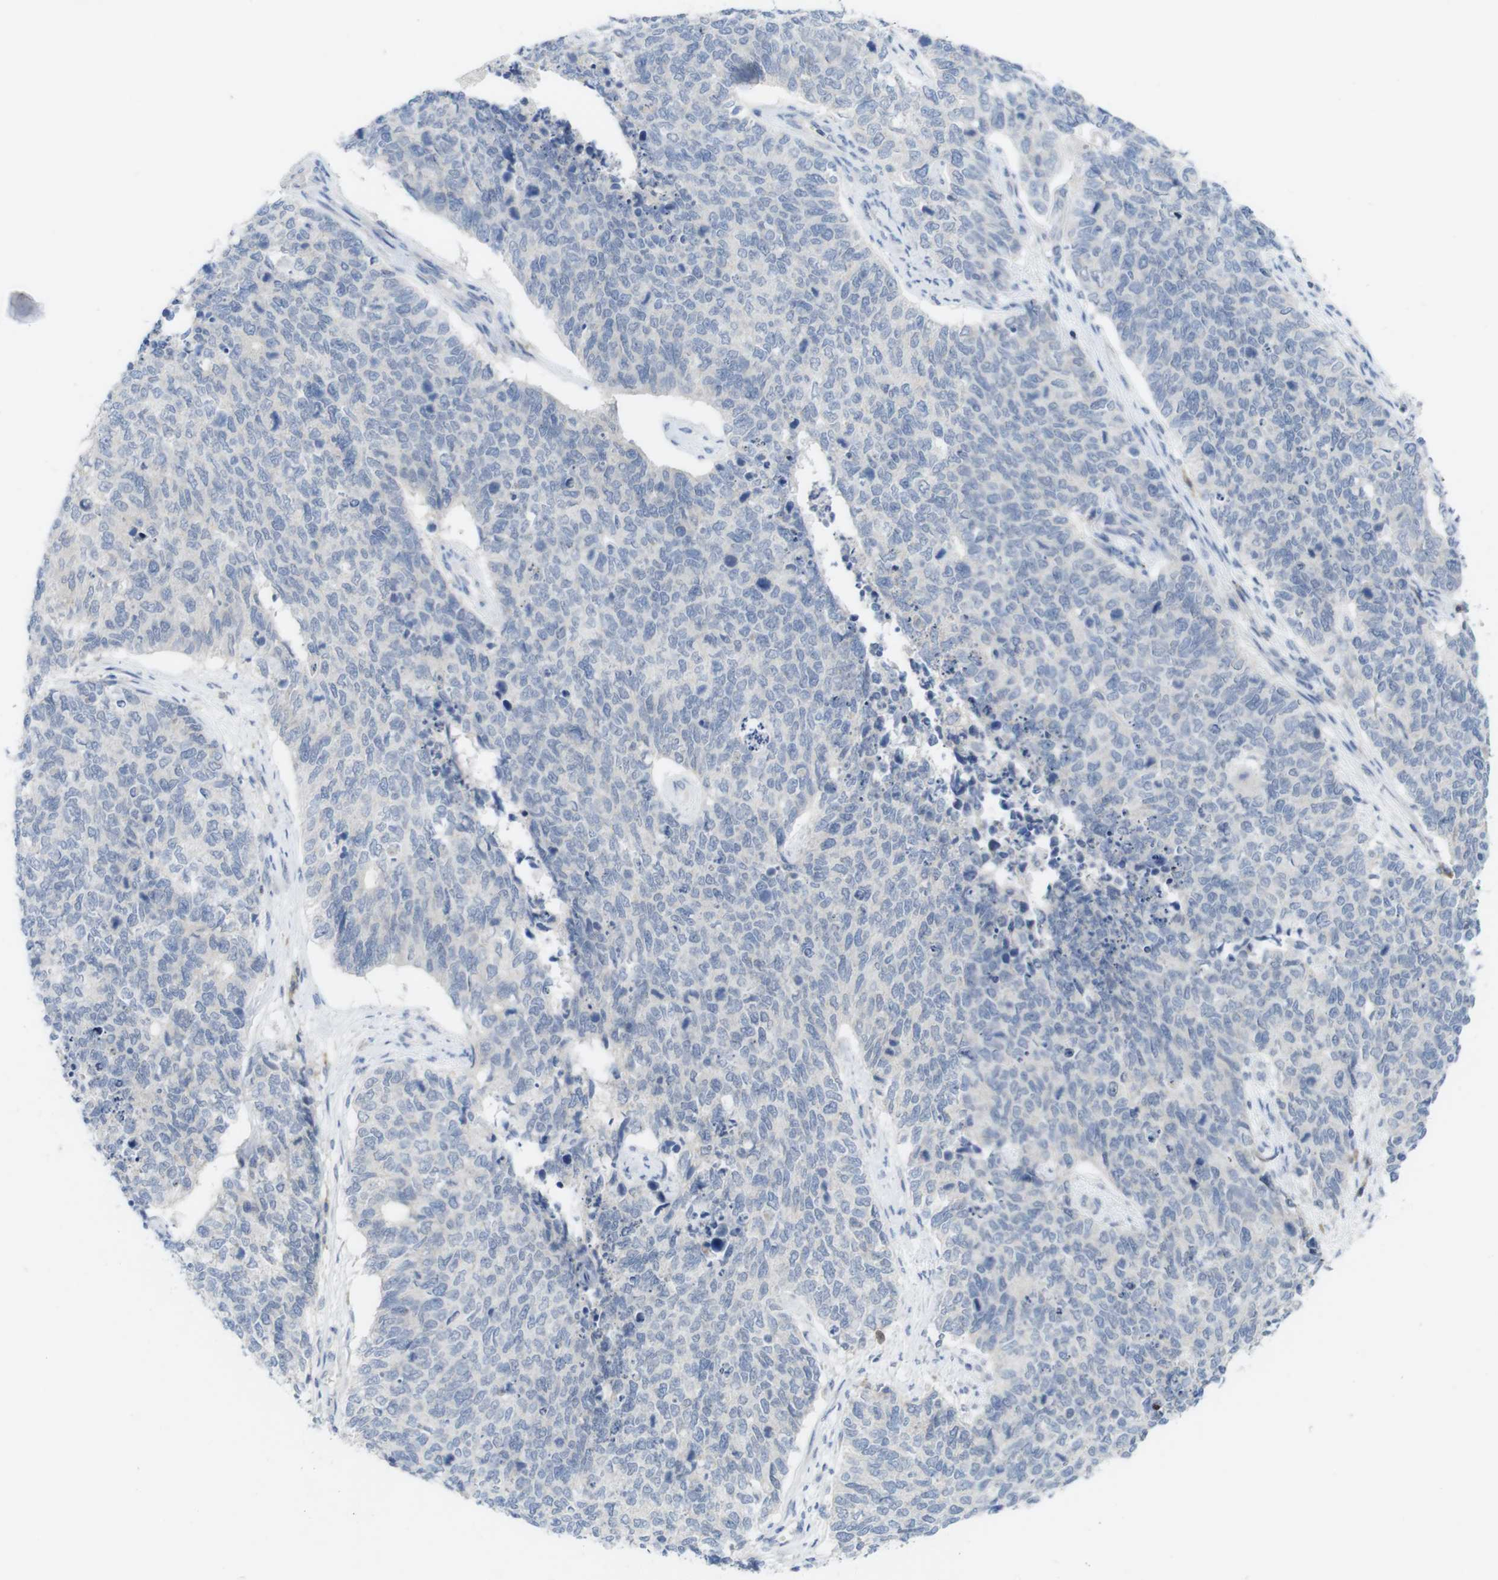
{"staining": {"intensity": "negative", "quantity": "none", "location": "none"}, "tissue": "cervical cancer", "cell_type": "Tumor cells", "image_type": "cancer", "snomed": [{"axis": "morphology", "description": "Squamous cell carcinoma, NOS"}, {"axis": "topography", "description": "Cervix"}], "caption": "This is an immunohistochemistry photomicrograph of cervical cancer. There is no expression in tumor cells.", "gene": "SLAMF7", "patient": {"sex": "female", "age": 63}}